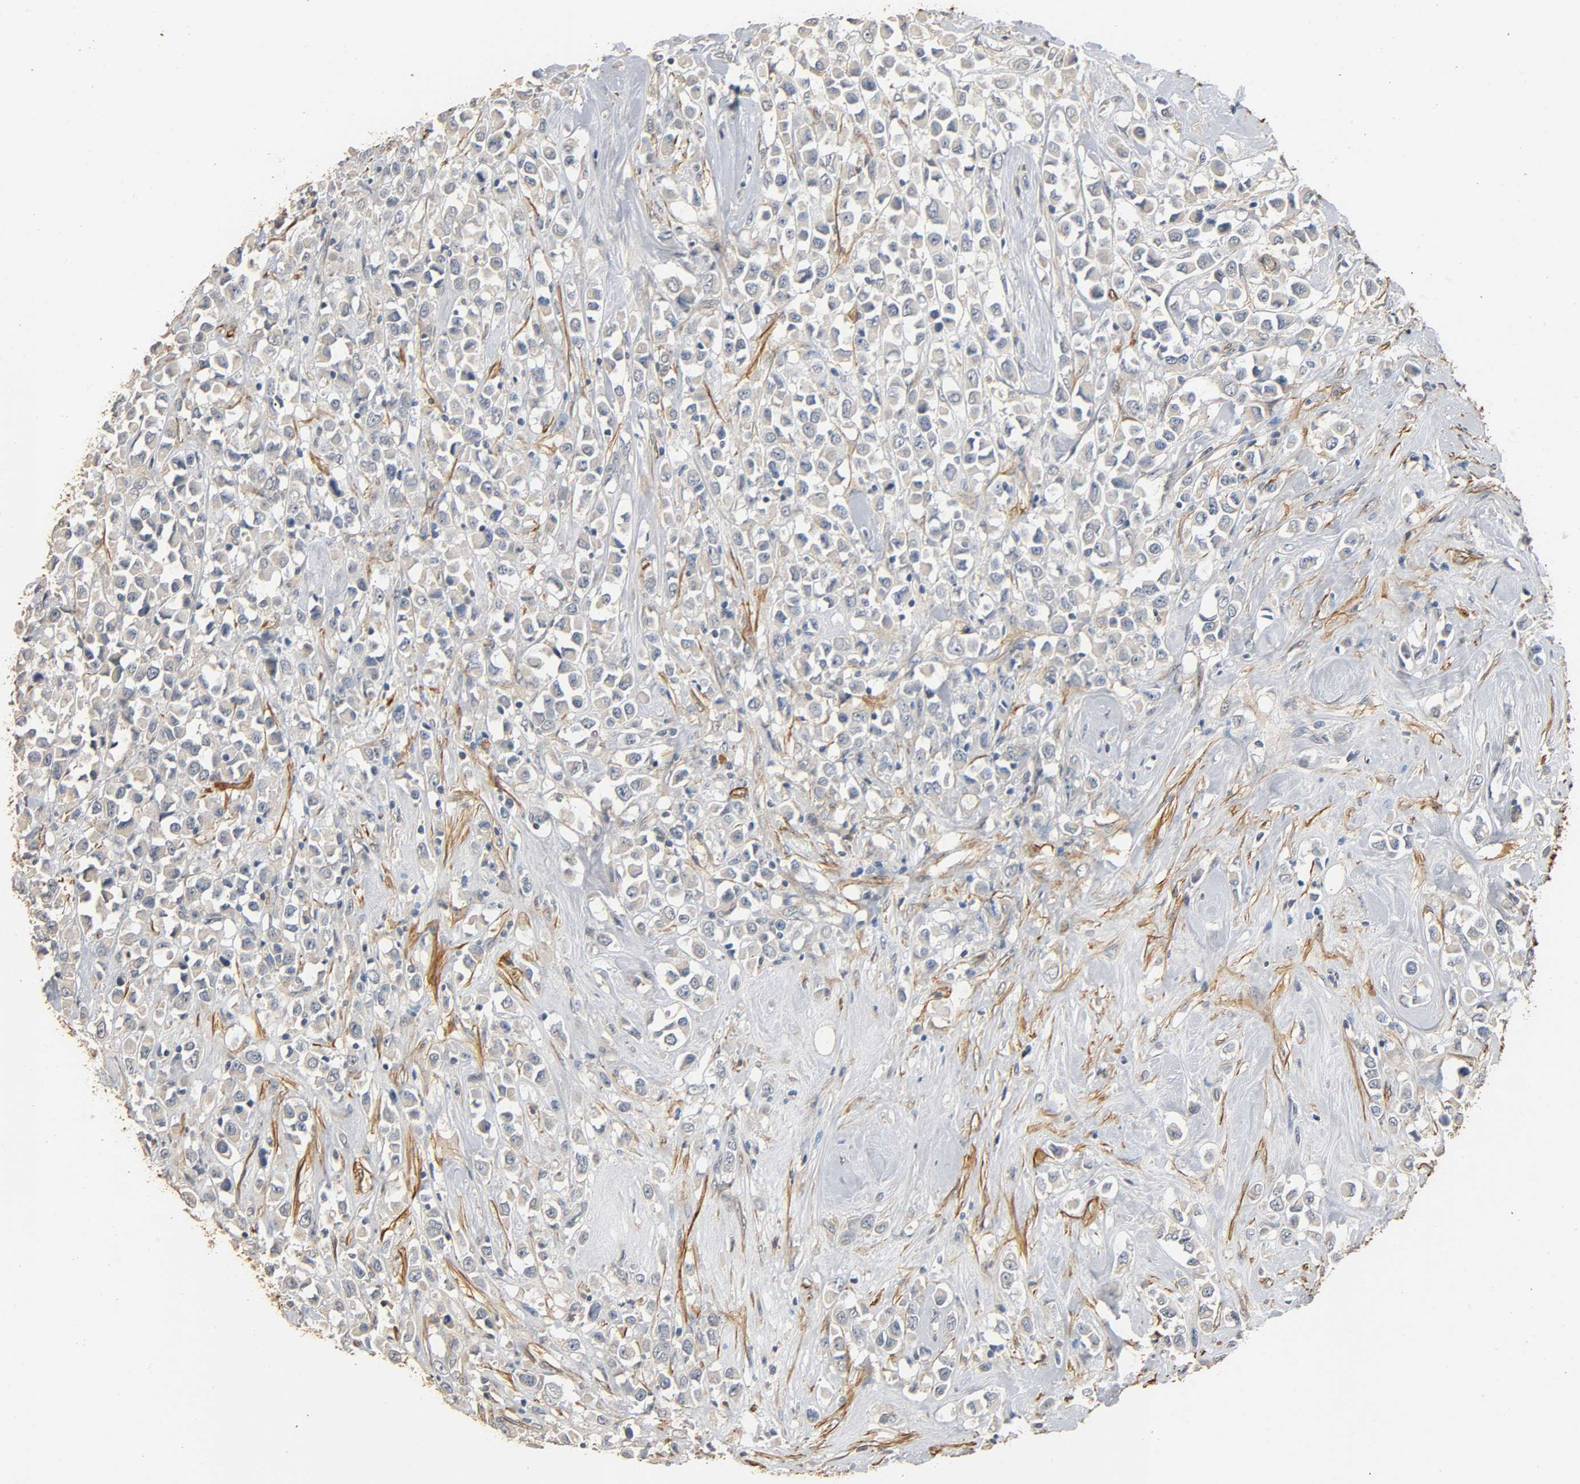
{"staining": {"intensity": "weak", "quantity": ">75%", "location": "cytoplasmic/membranous"}, "tissue": "breast cancer", "cell_type": "Tumor cells", "image_type": "cancer", "snomed": [{"axis": "morphology", "description": "Duct carcinoma"}, {"axis": "topography", "description": "Breast"}], "caption": "An image showing weak cytoplasmic/membranous positivity in approximately >75% of tumor cells in invasive ductal carcinoma (breast), as visualized by brown immunohistochemical staining.", "gene": "GSTA3", "patient": {"sex": "female", "age": 61}}